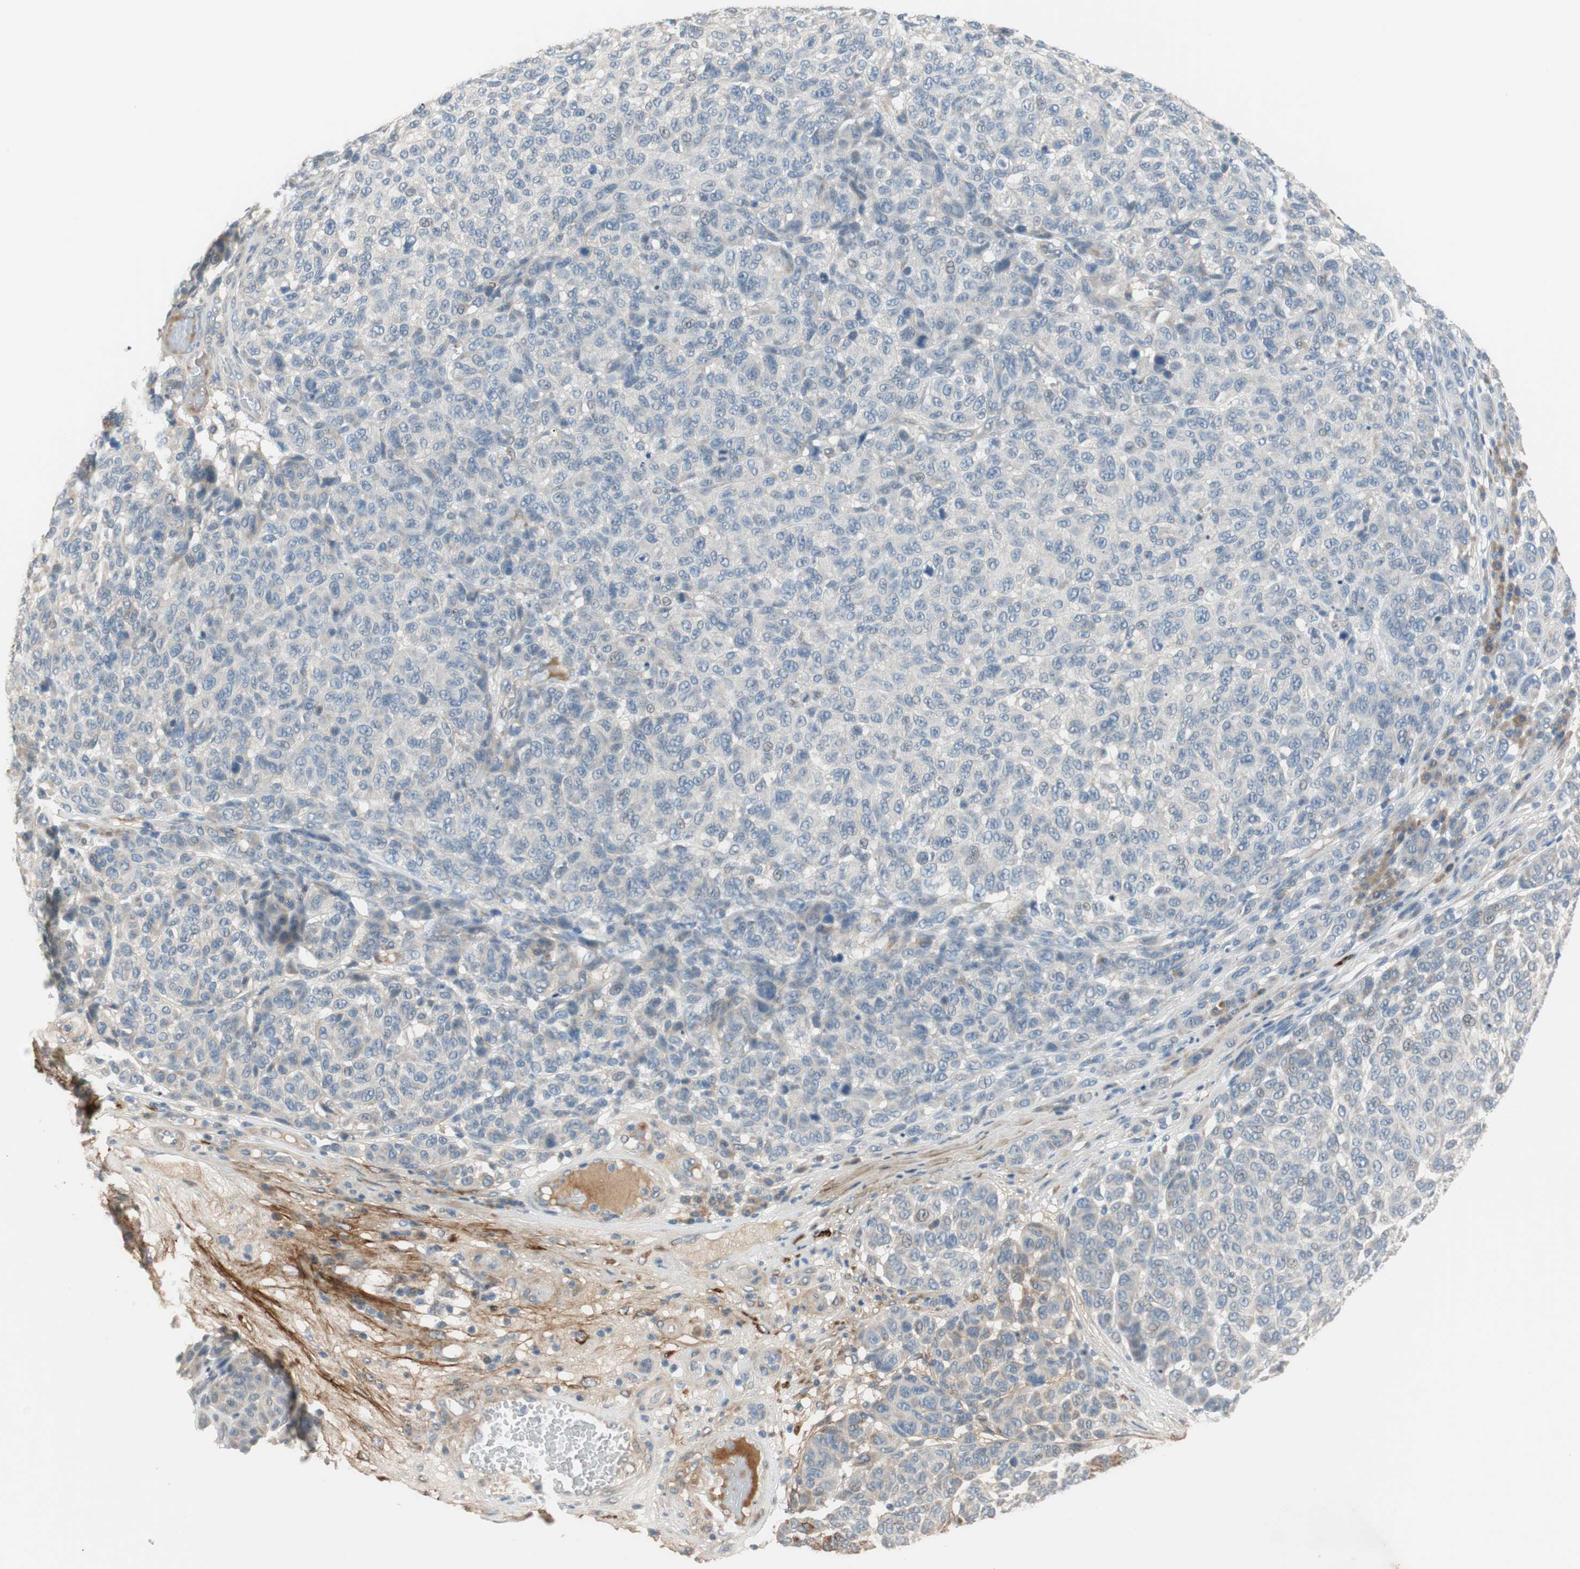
{"staining": {"intensity": "negative", "quantity": "none", "location": "none"}, "tissue": "melanoma", "cell_type": "Tumor cells", "image_type": "cancer", "snomed": [{"axis": "morphology", "description": "Malignant melanoma, NOS"}, {"axis": "topography", "description": "Skin"}], "caption": "Tumor cells show no significant positivity in malignant melanoma. (Immunohistochemistry (ihc), brightfield microscopy, high magnification).", "gene": "COL12A1", "patient": {"sex": "male", "age": 59}}